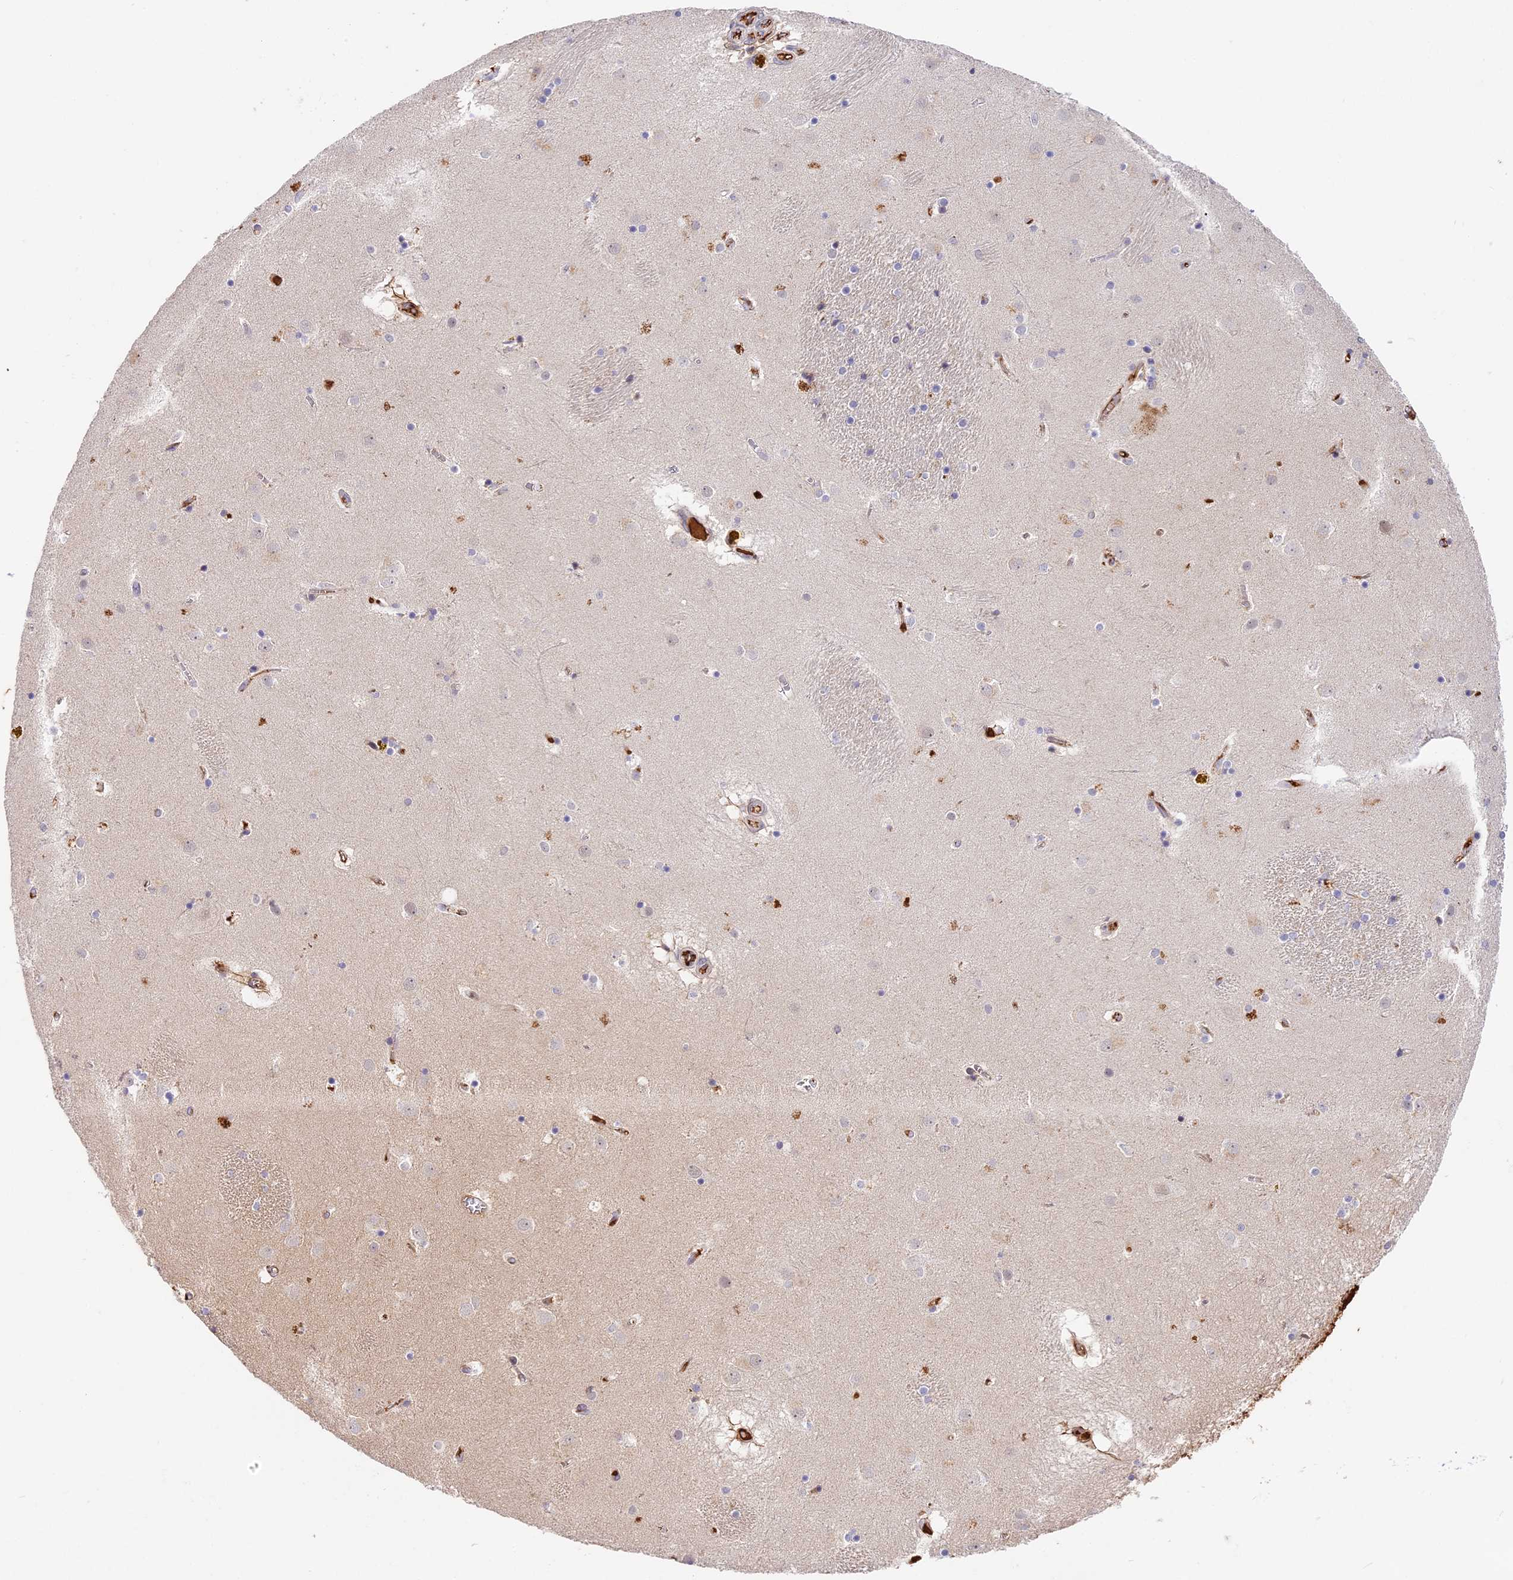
{"staining": {"intensity": "weak", "quantity": "<25%", "location": "cytoplasmic/membranous"}, "tissue": "caudate", "cell_type": "Glial cells", "image_type": "normal", "snomed": [{"axis": "morphology", "description": "Normal tissue, NOS"}, {"axis": "topography", "description": "Lateral ventricle wall"}], "caption": "High power microscopy histopathology image of an immunohistochemistry histopathology image of normal caudate, revealing no significant staining in glial cells.", "gene": "ADGRD1", "patient": {"sex": "male", "age": 70}}